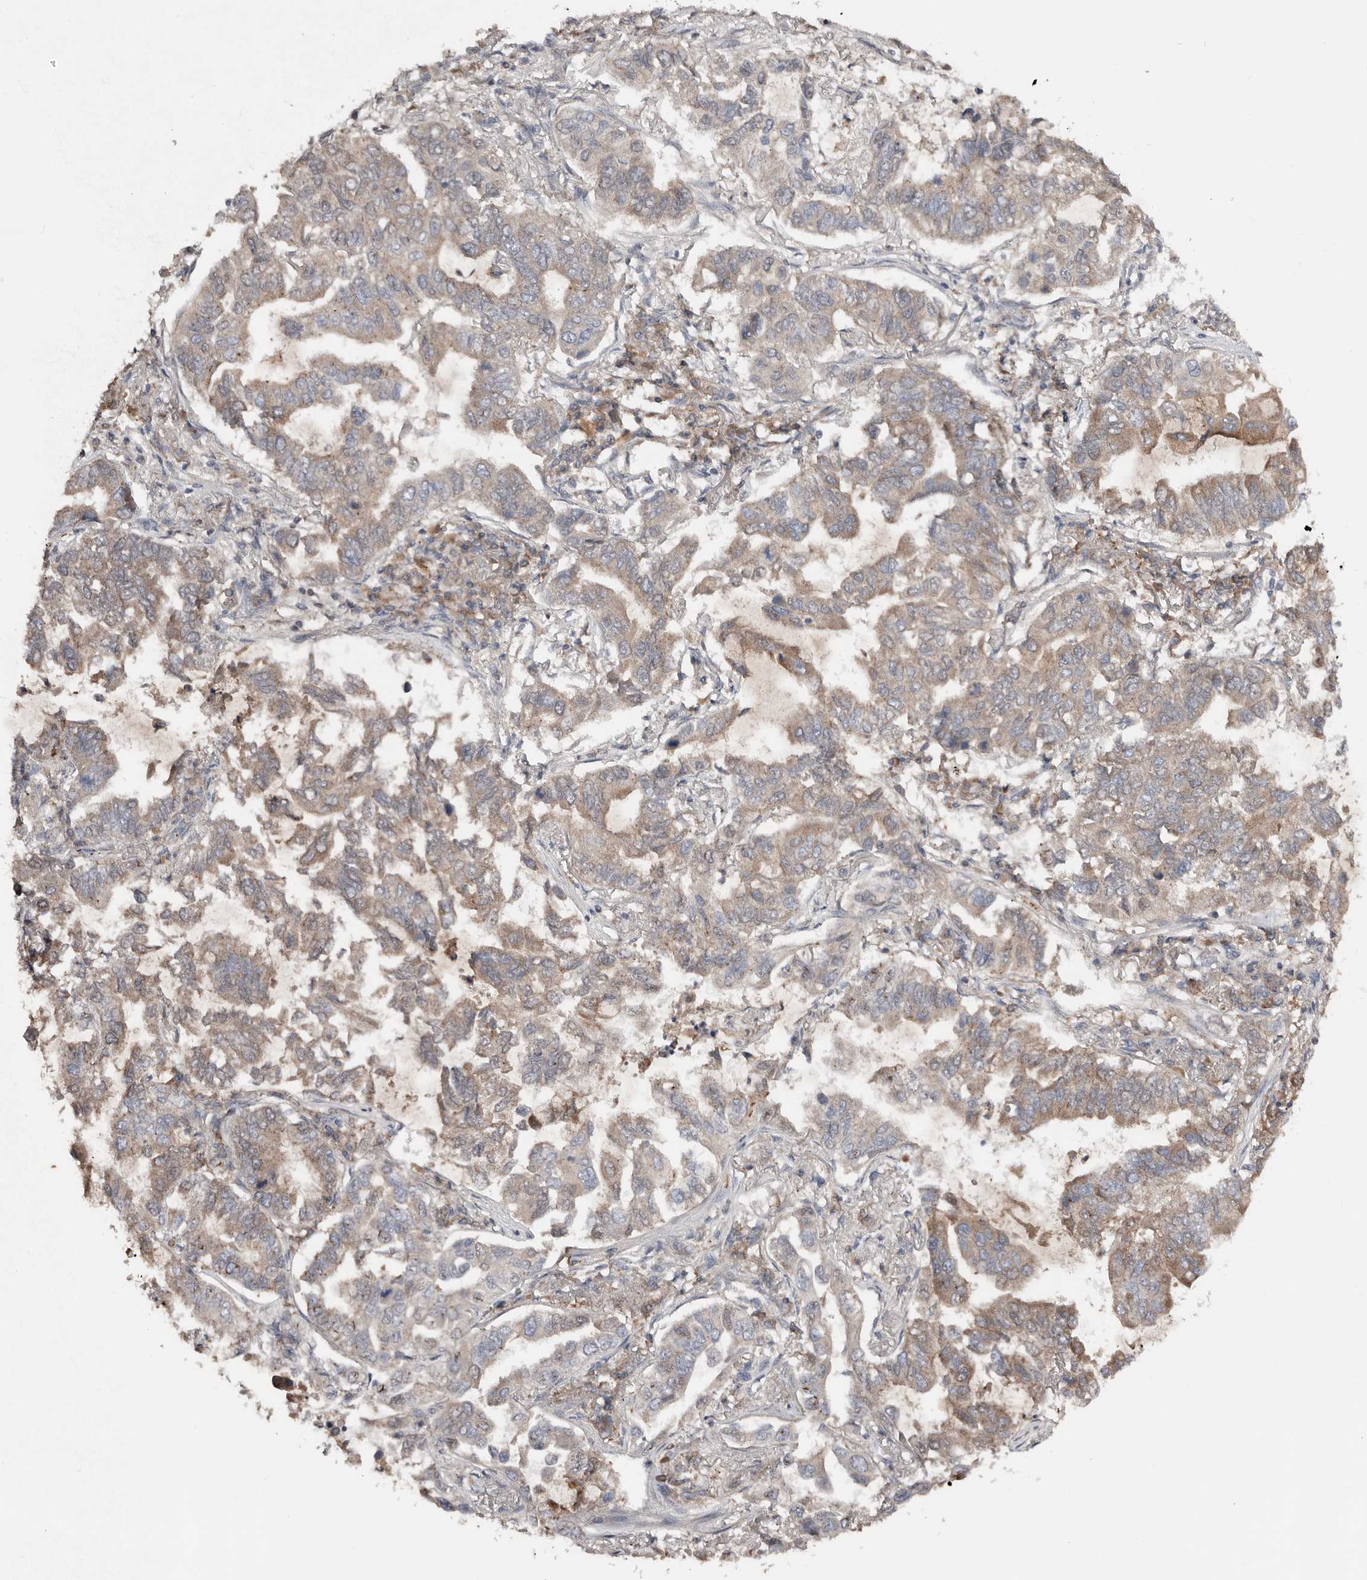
{"staining": {"intensity": "weak", "quantity": ">75%", "location": "cytoplasmic/membranous"}, "tissue": "lung cancer", "cell_type": "Tumor cells", "image_type": "cancer", "snomed": [{"axis": "morphology", "description": "Adenocarcinoma, NOS"}, {"axis": "topography", "description": "Lung"}], "caption": "A histopathology image of human lung adenocarcinoma stained for a protein shows weak cytoplasmic/membranous brown staining in tumor cells. The protein of interest is shown in brown color, while the nuclei are stained blue.", "gene": "SLC39A2", "patient": {"sex": "male", "age": 64}}